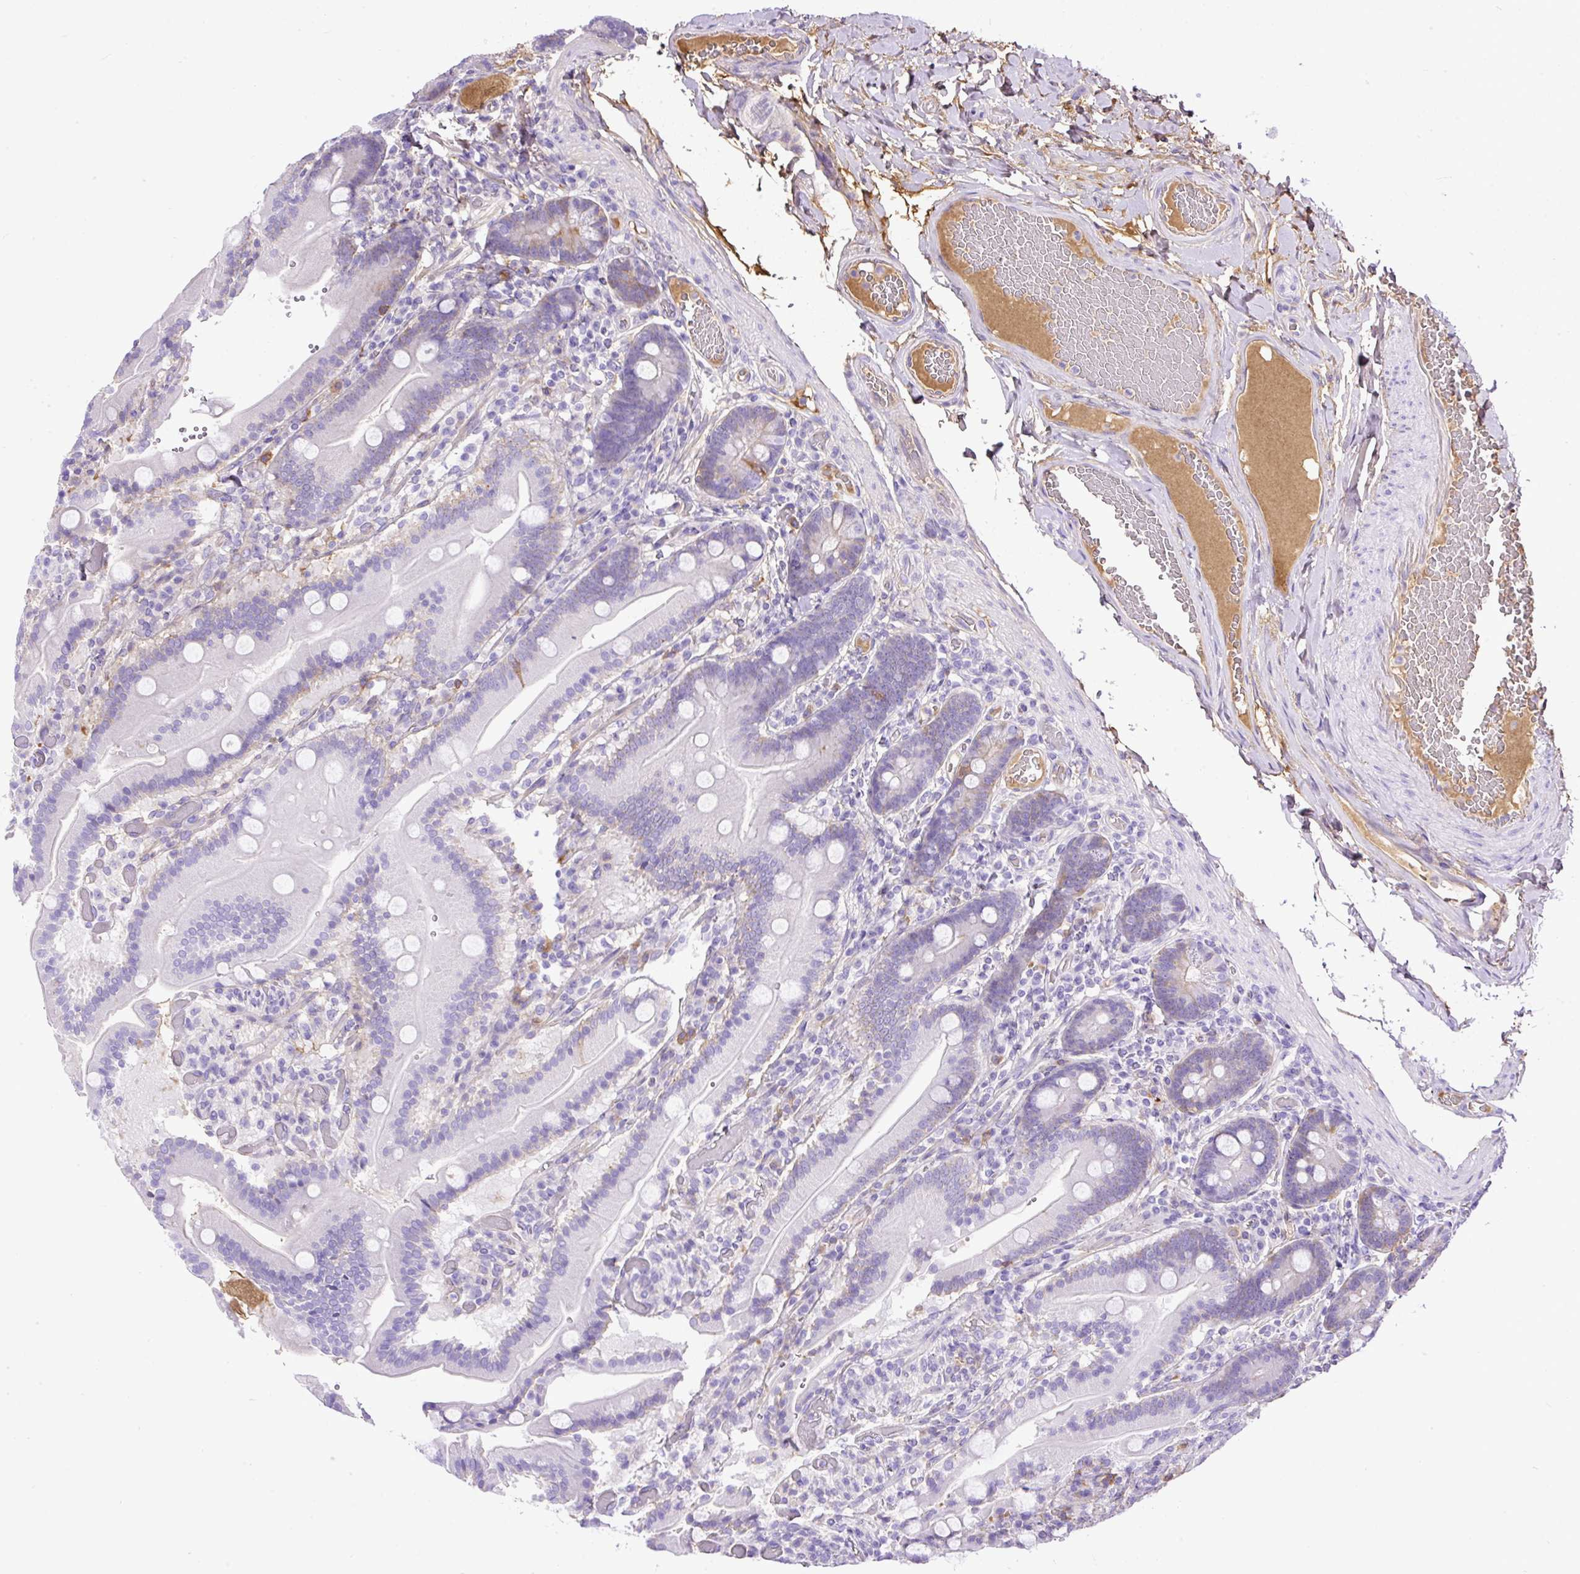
{"staining": {"intensity": "negative", "quantity": "none", "location": "none"}, "tissue": "duodenum", "cell_type": "Glandular cells", "image_type": "normal", "snomed": [{"axis": "morphology", "description": "Normal tissue, NOS"}, {"axis": "topography", "description": "Duodenum"}], "caption": "An IHC histopathology image of benign duodenum is shown. There is no staining in glandular cells of duodenum.", "gene": "CLEC3B", "patient": {"sex": "female", "age": 62}}